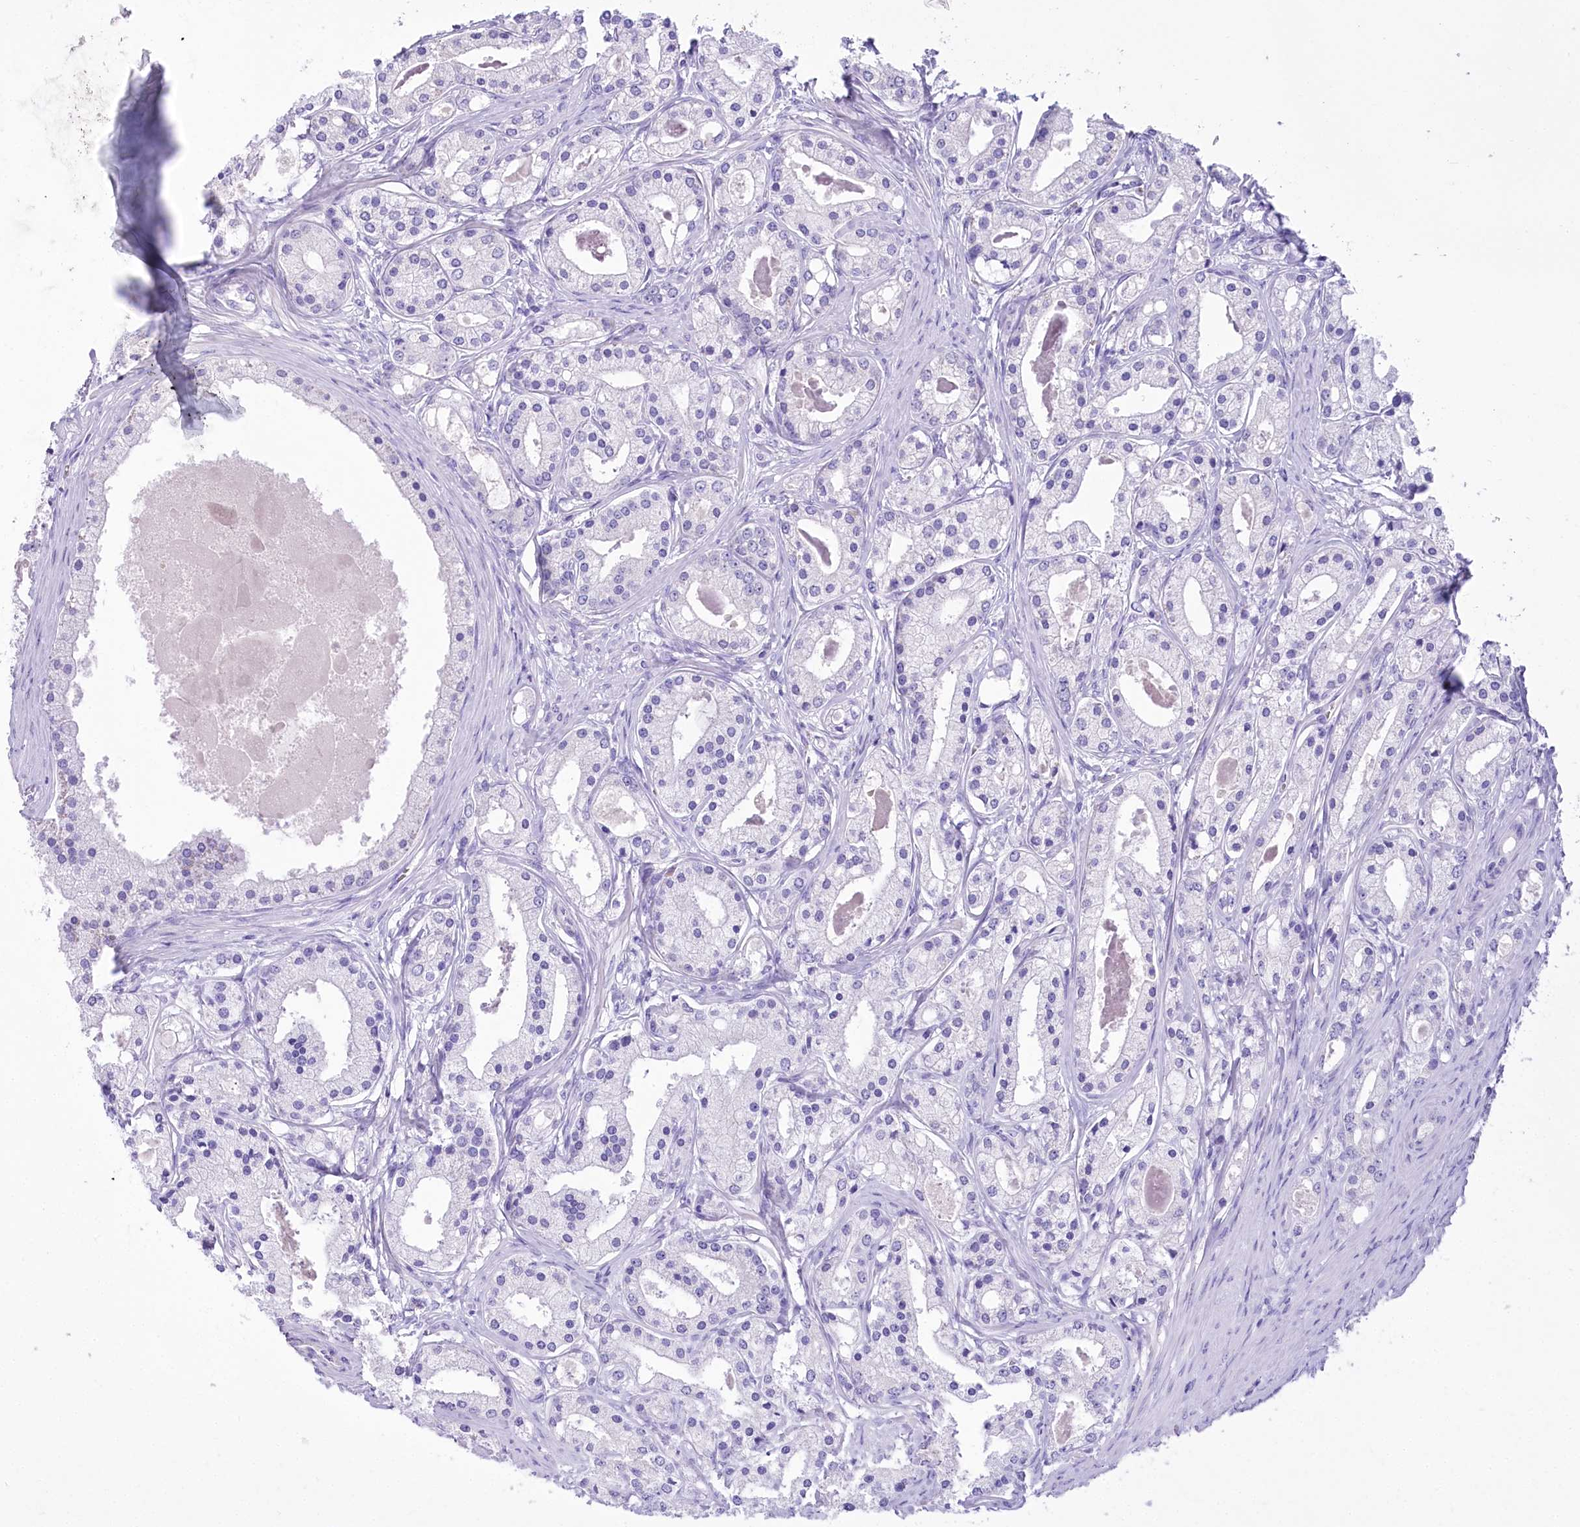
{"staining": {"intensity": "negative", "quantity": "none", "location": "none"}, "tissue": "prostate cancer", "cell_type": "Tumor cells", "image_type": "cancer", "snomed": [{"axis": "morphology", "description": "Adenocarcinoma, High grade"}, {"axis": "topography", "description": "Prostate"}], "caption": "A photomicrograph of prostate cancer (high-grade adenocarcinoma) stained for a protein exhibits no brown staining in tumor cells. (DAB (3,3'-diaminobenzidine) immunohistochemistry with hematoxylin counter stain).", "gene": "PBLD", "patient": {"sex": "male", "age": 59}}